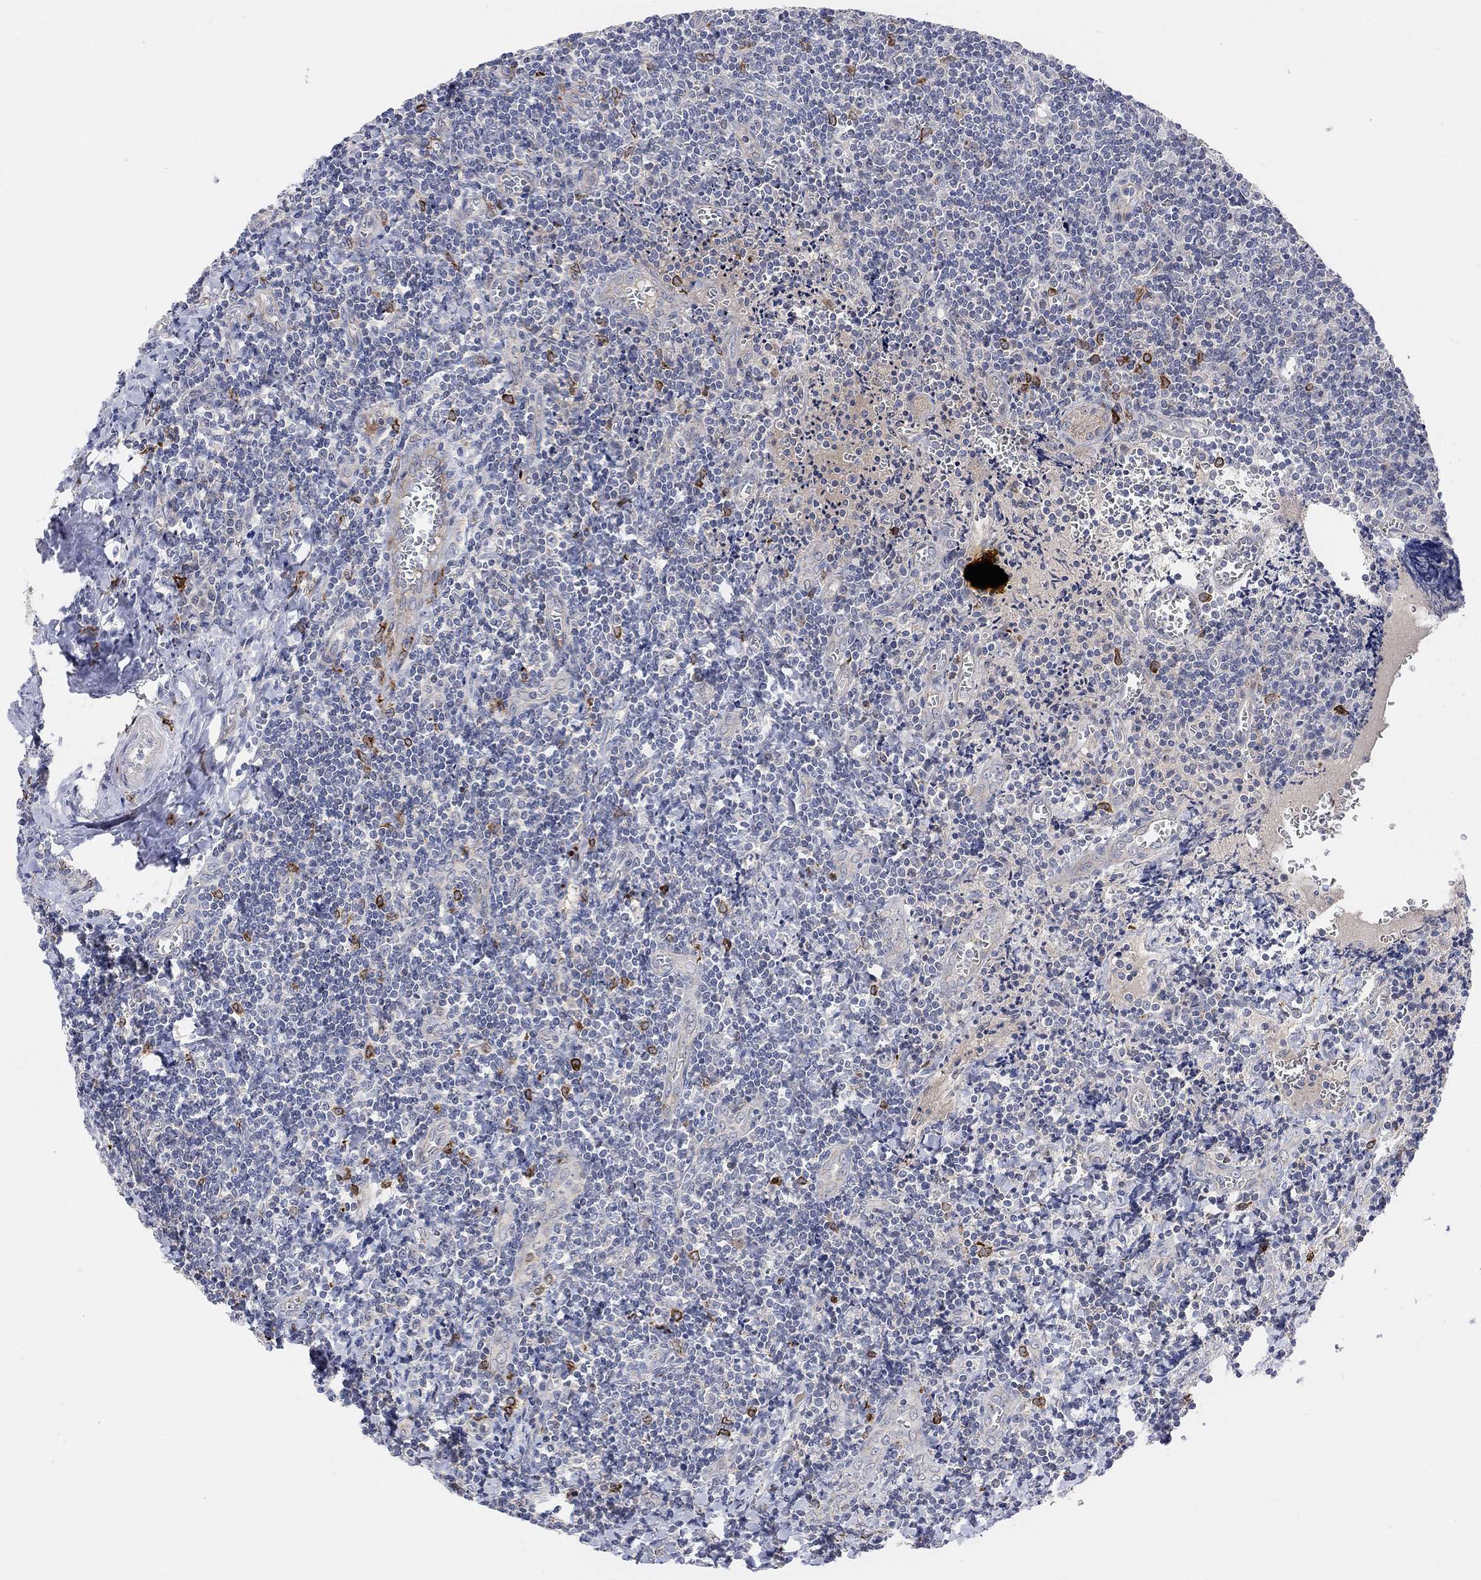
{"staining": {"intensity": "negative", "quantity": "none", "location": "none"}, "tissue": "tonsil", "cell_type": "Germinal center cells", "image_type": "normal", "snomed": [{"axis": "morphology", "description": "Normal tissue, NOS"}, {"axis": "morphology", "description": "Inflammation, NOS"}, {"axis": "topography", "description": "Tonsil"}], "caption": "IHC micrograph of normal tonsil stained for a protein (brown), which displays no expression in germinal center cells. (Brightfield microscopy of DAB immunohistochemistry (IHC) at high magnification).", "gene": "HCRTR1", "patient": {"sex": "female", "age": 31}}